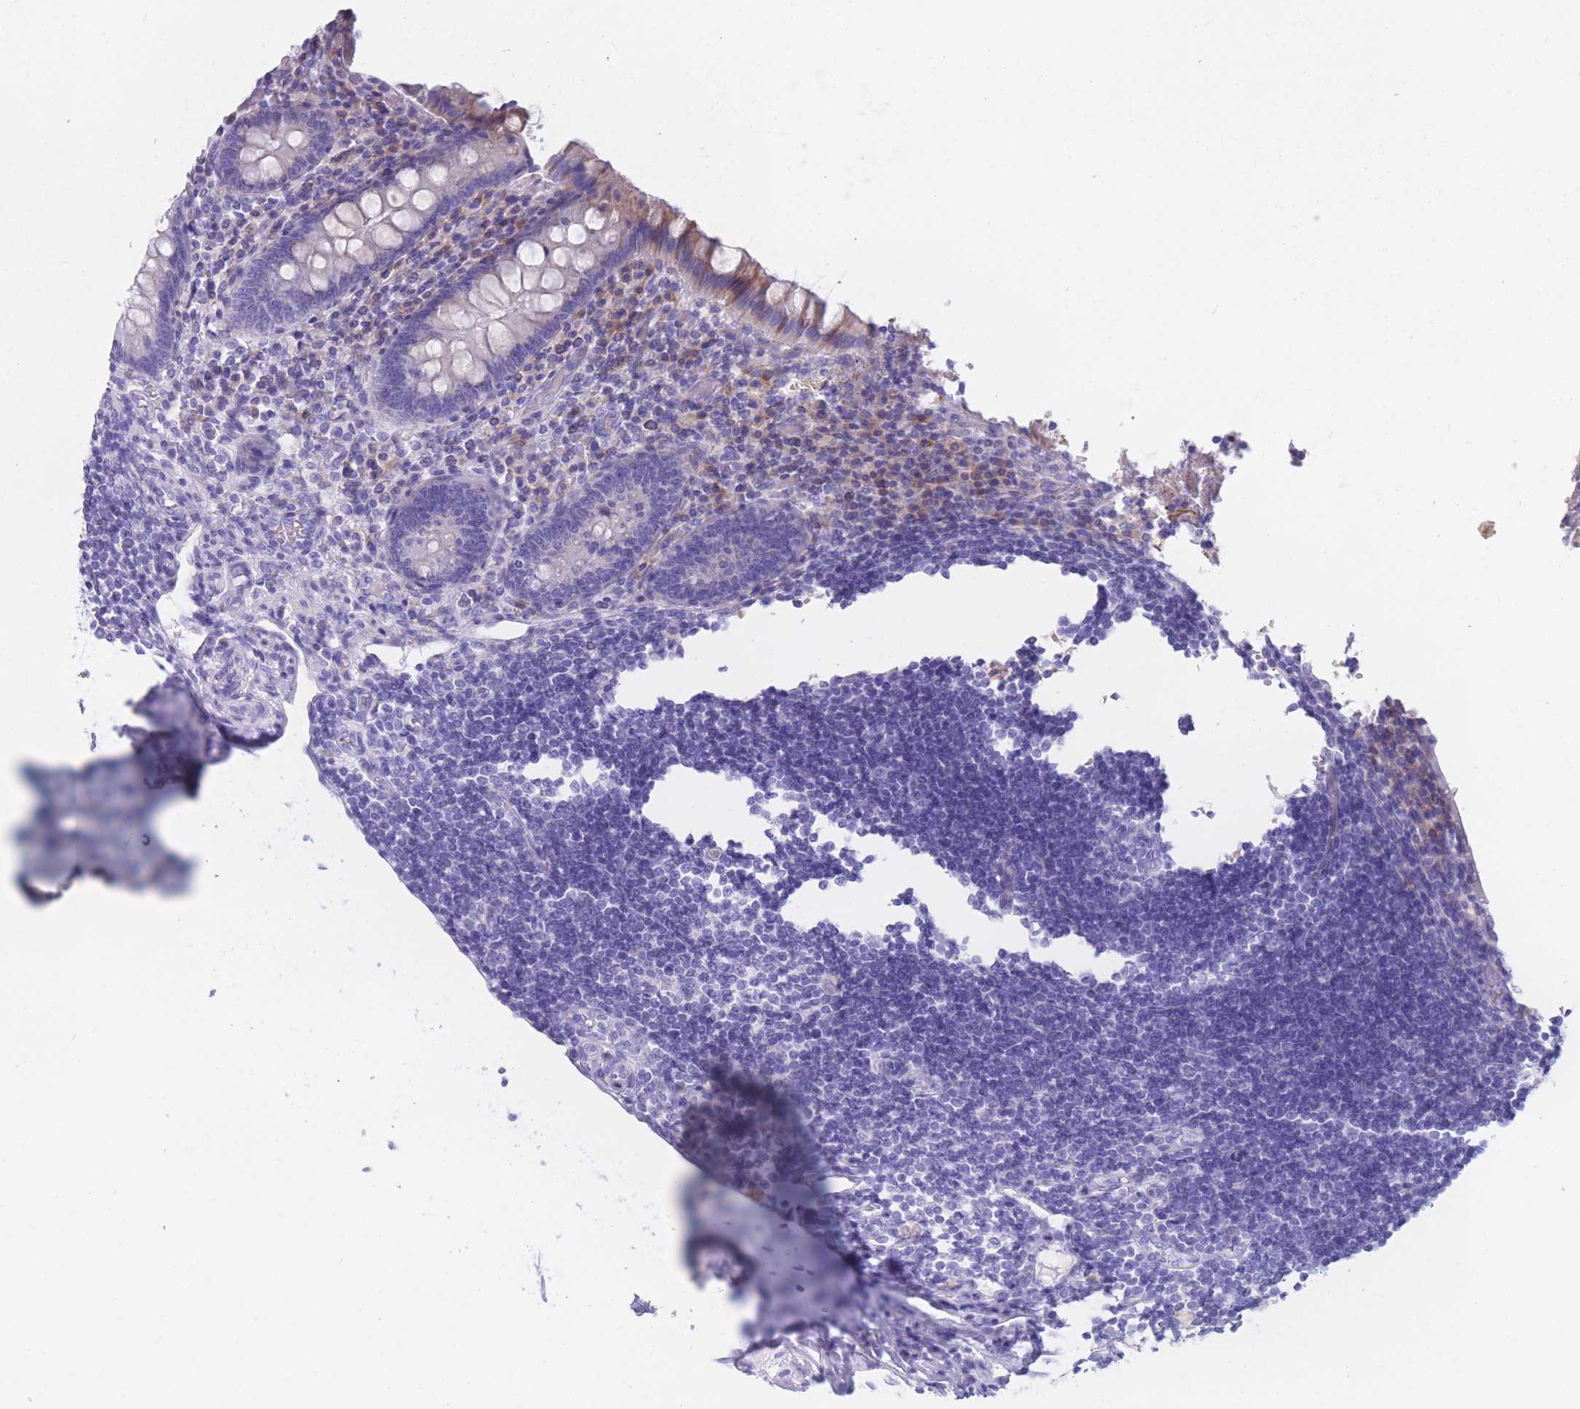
{"staining": {"intensity": "moderate", "quantity": "<25%", "location": "cytoplasmic/membranous"}, "tissue": "appendix", "cell_type": "Glandular cells", "image_type": "normal", "snomed": [{"axis": "morphology", "description": "Normal tissue, NOS"}, {"axis": "topography", "description": "Appendix"}], "caption": "DAB immunohistochemical staining of normal human appendix displays moderate cytoplasmic/membranous protein expression in about <25% of glandular cells. (brown staining indicates protein expression, while blue staining denotes nuclei).", "gene": "COL27A1", "patient": {"sex": "female", "age": 17}}